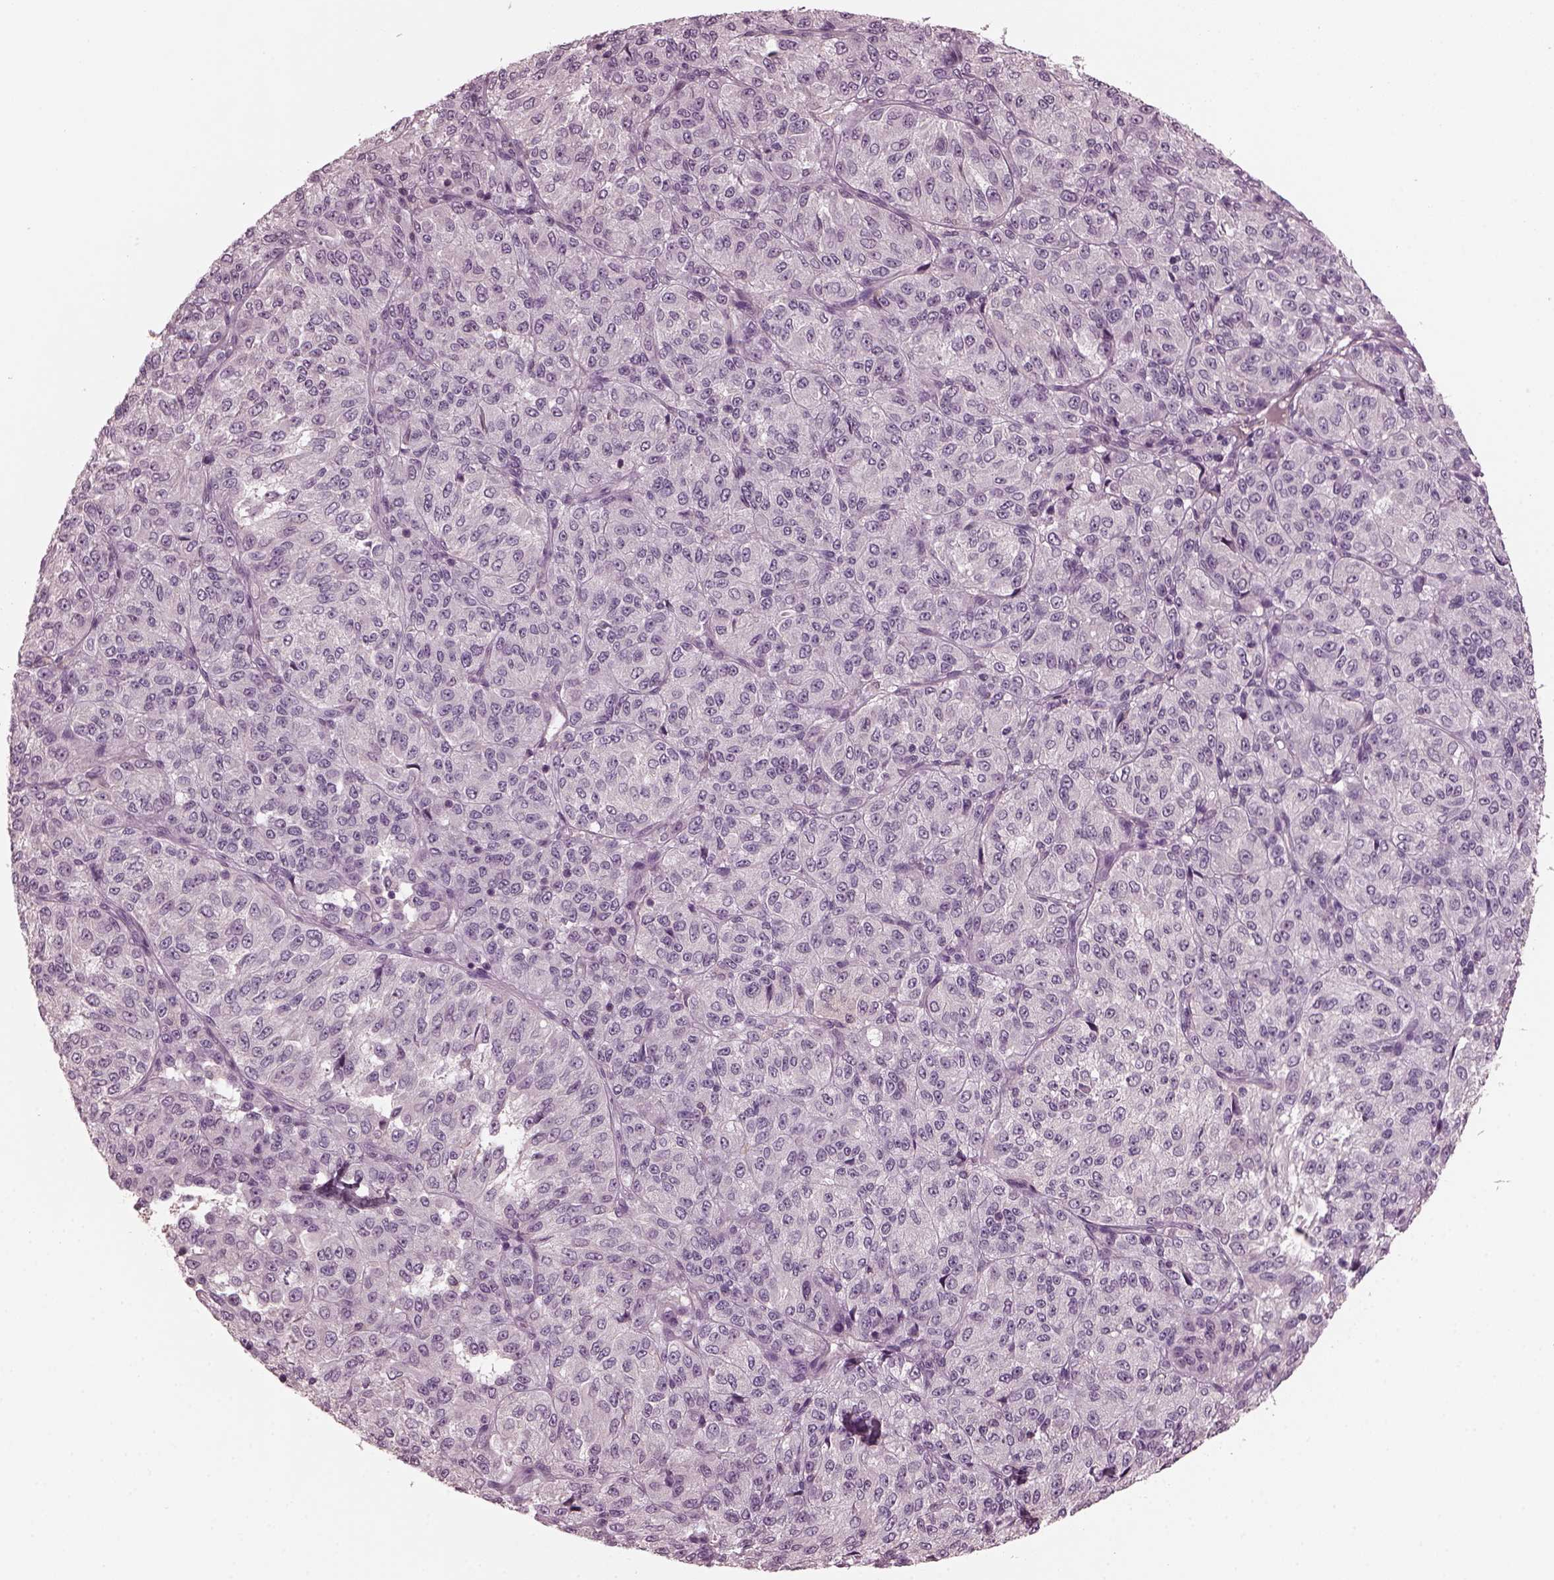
{"staining": {"intensity": "negative", "quantity": "none", "location": "none"}, "tissue": "melanoma", "cell_type": "Tumor cells", "image_type": "cancer", "snomed": [{"axis": "morphology", "description": "Malignant melanoma, Metastatic site"}, {"axis": "topography", "description": "Brain"}], "caption": "Histopathology image shows no protein staining in tumor cells of malignant melanoma (metastatic site) tissue.", "gene": "PORCN", "patient": {"sex": "female", "age": 56}}